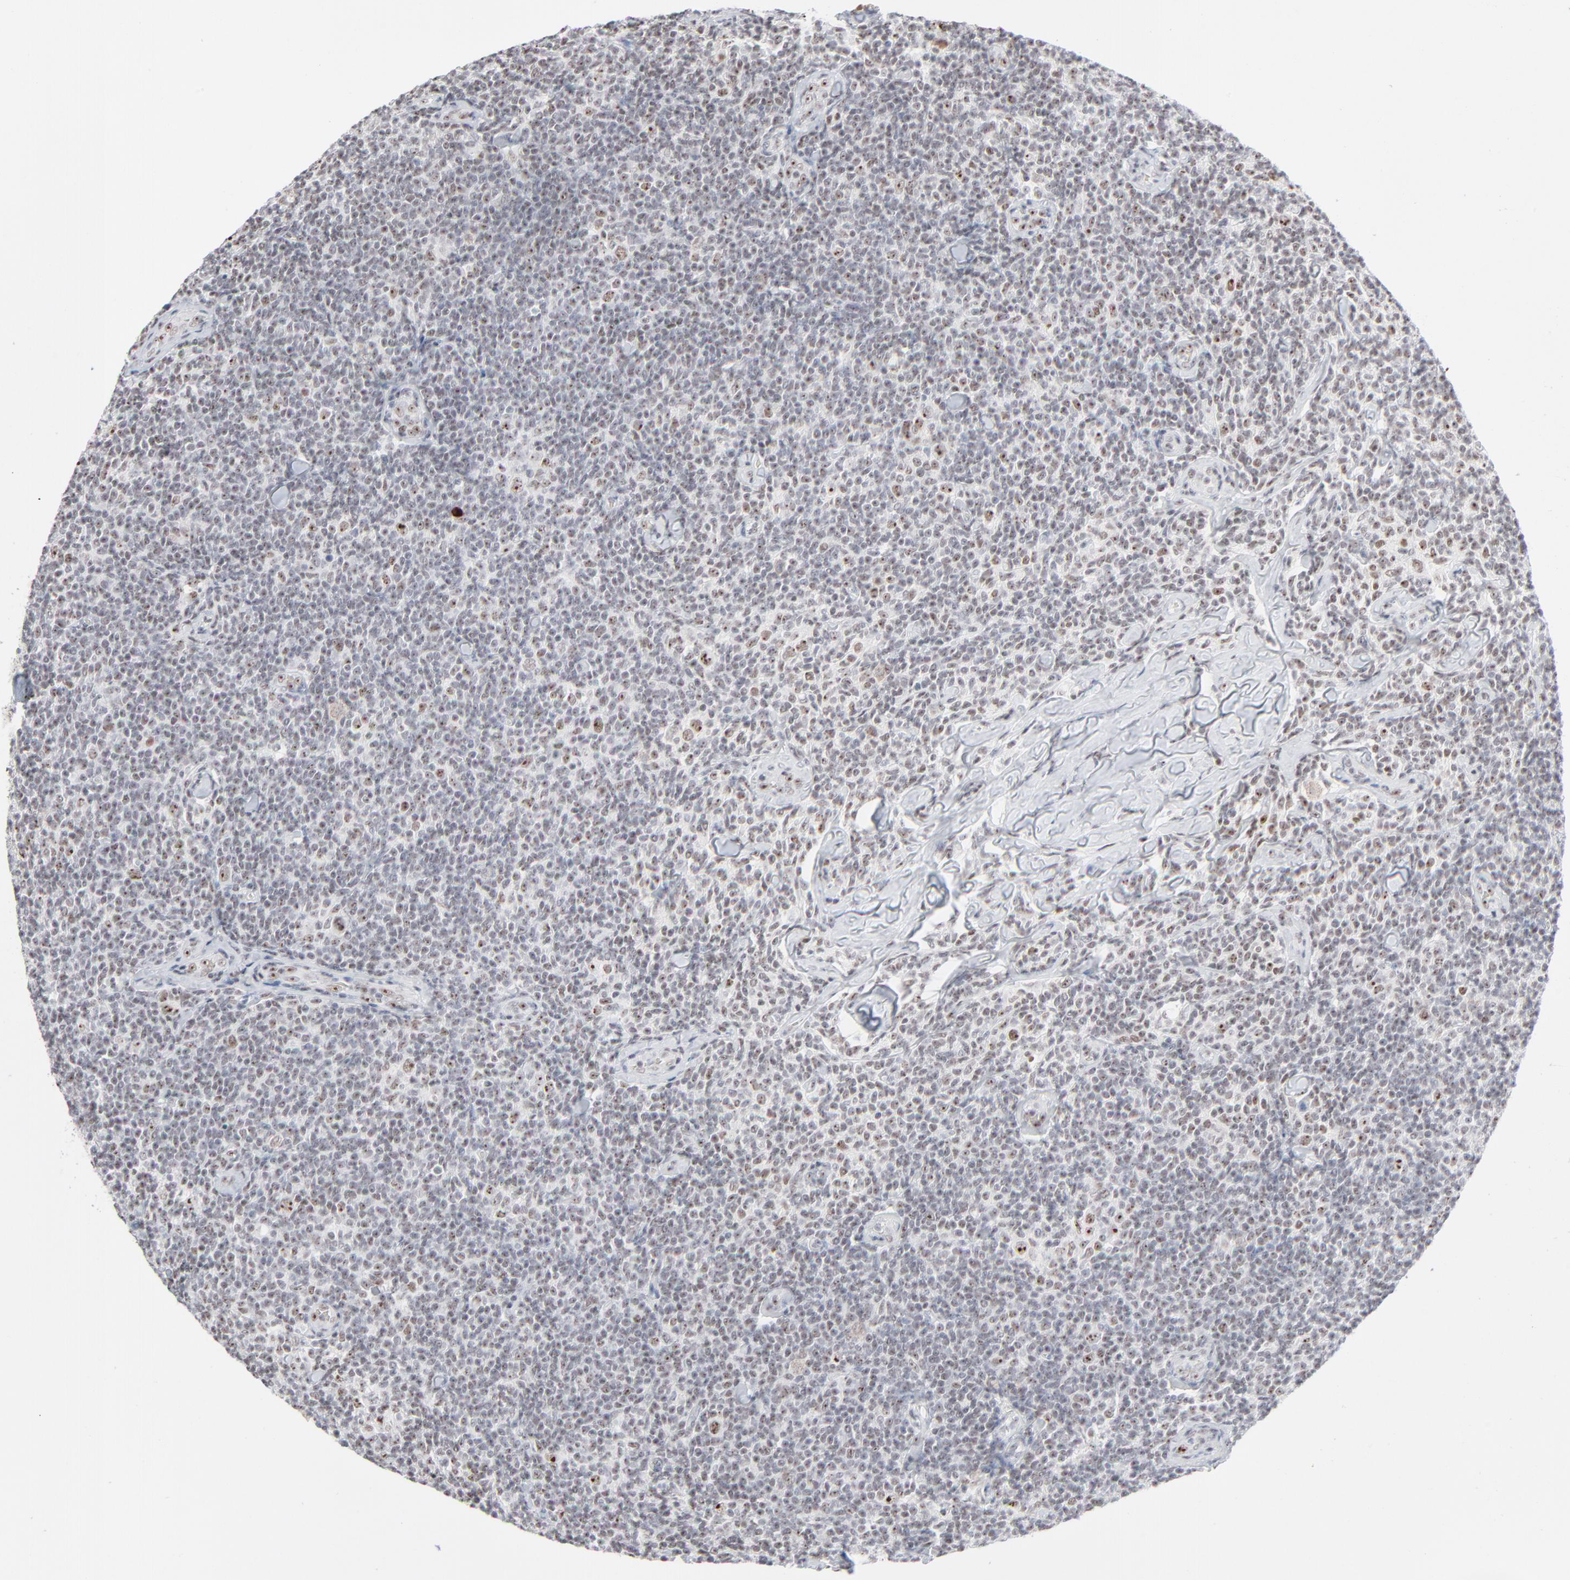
{"staining": {"intensity": "weak", "quantity": "25%-75%", "location": "nuclear"}, "tissue": "lymphoma", "cell_type": "Tumor cells", "image_type": "cancer", "snomed": [{"axis": "morphology", "description": "Malignant lymphoma, non-Hodgkin's type, Low grade"}, {"axis": "topography", "description": "Lymph node"}], "caption": "Weak nuclear protein expression is seen in about 25%-75% of tumor cells in lymphoma.", "gene": "MPHOSPH6", "patient": {"sex": "female", "age": 56}}